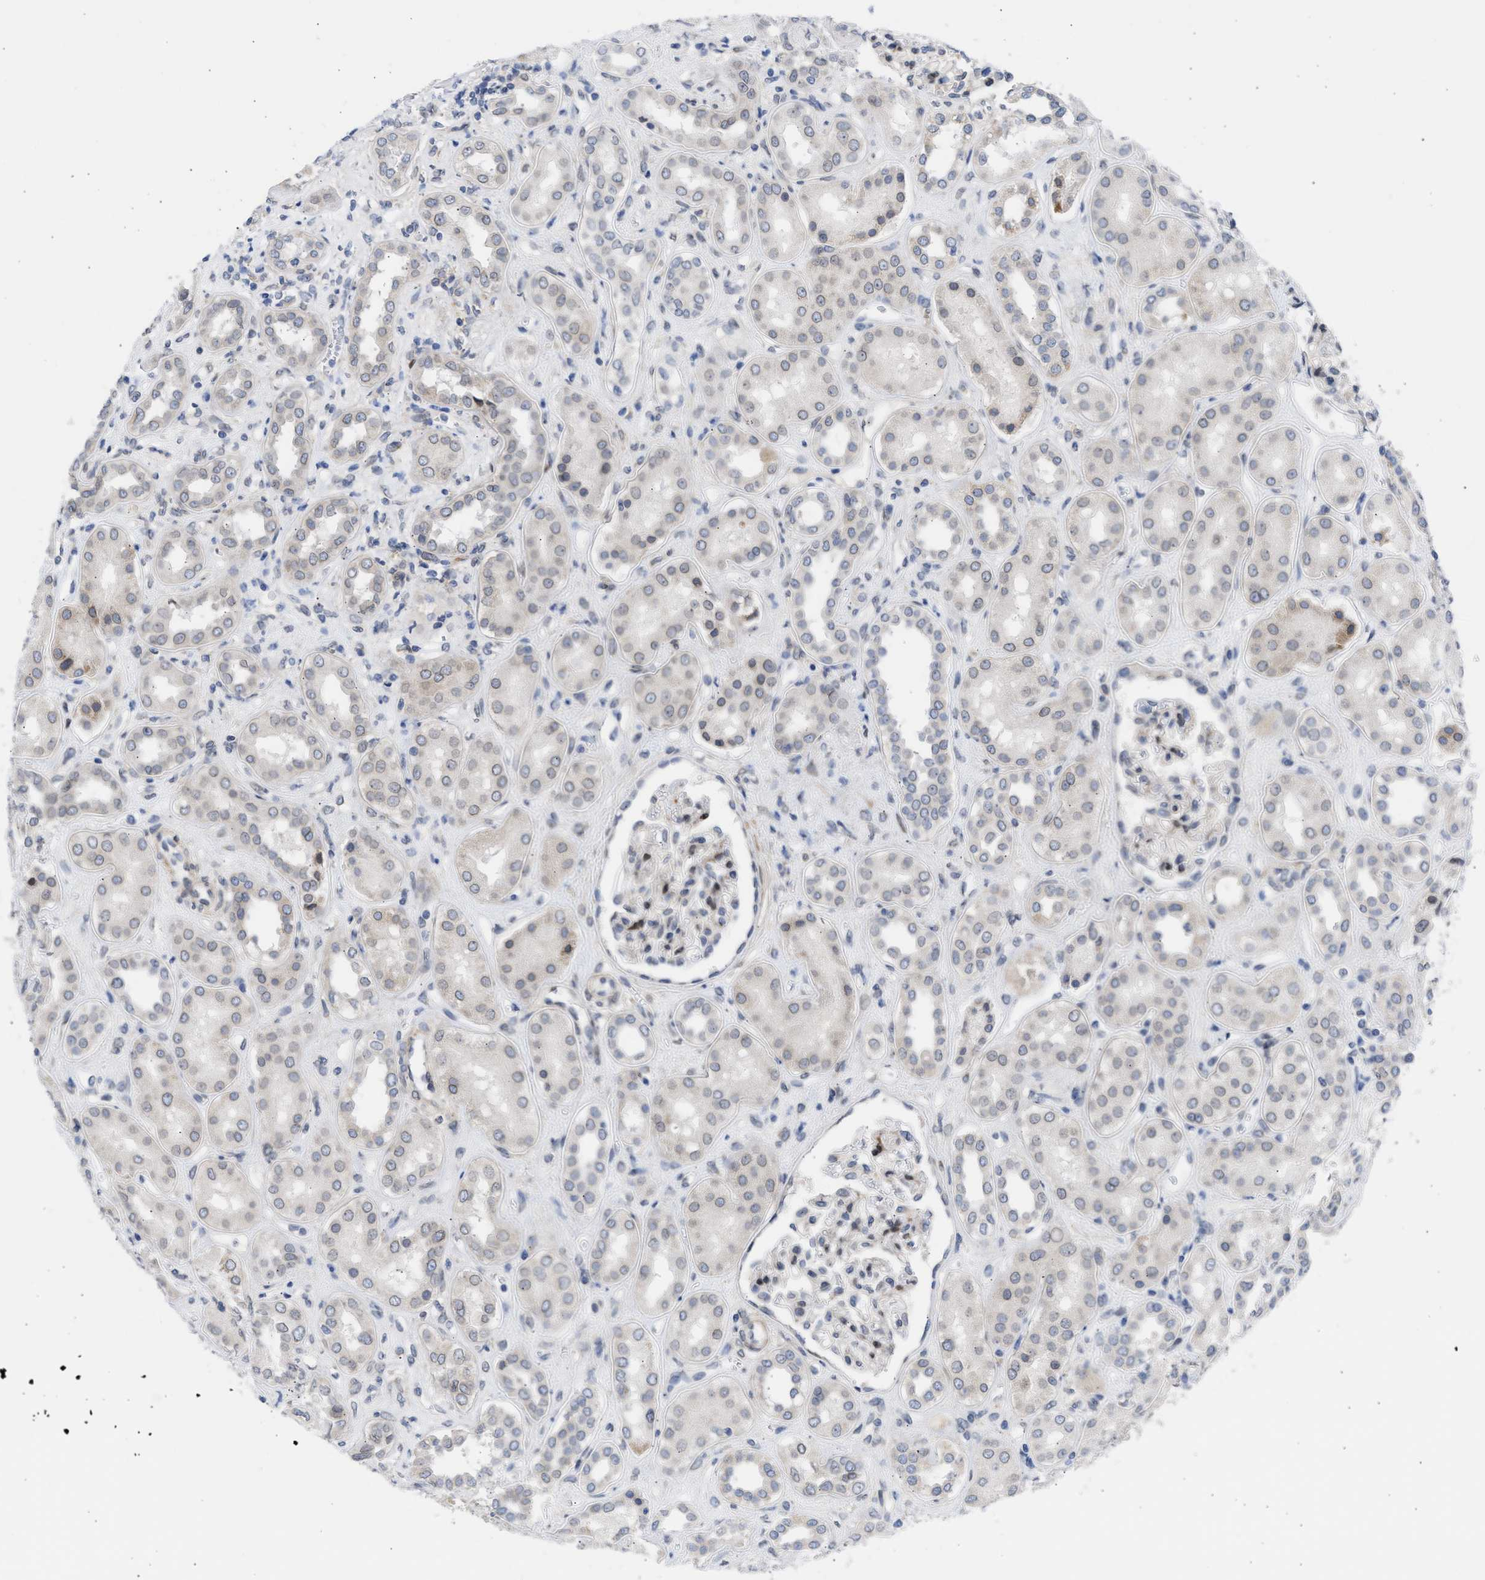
{"staining": {"intensity": "moderate", "quantity": "<25%", "location": "cytoplasmic/membranous,nuclear"}, "tissue": "kidney", "cell_type": "Cells in glomeruli", "image_type": "normal", "snomed": [{"axis": "morphology", "description": "Normal tissue, NOS"}, {"axis": "topography", "description": "Kidney"}], "caption": "This is a photomicrograph of IHC staining of benign kidney, which shows moderate staining in the cytoplasmic/membranous,nuclear of cells in glomeruli.", "gene": "NUP35", "patient": {"sex": "male", "age": 59}}